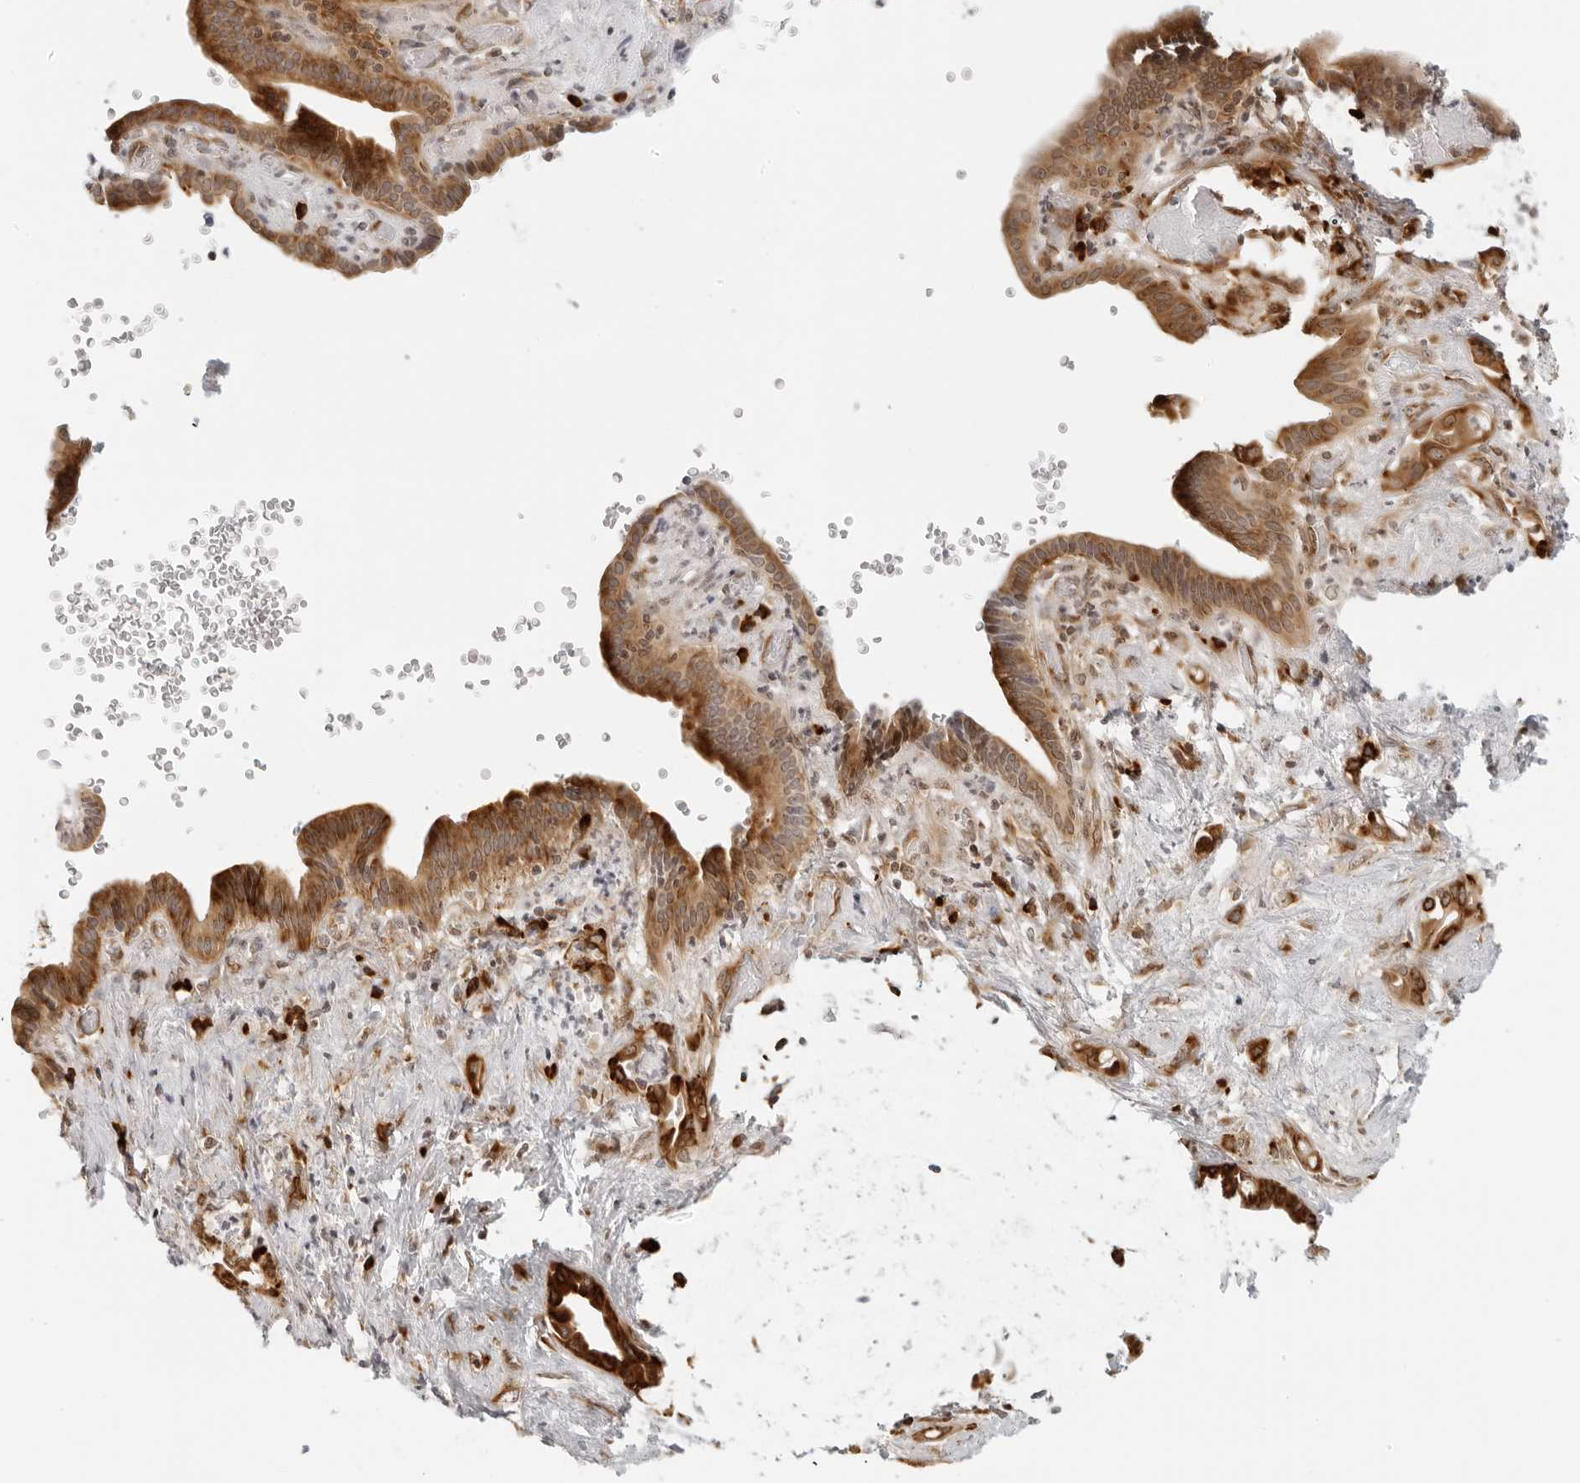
{"staining": {"intensity": "moderate", "quantity": ">75%", "location": "cytoplasmic/membranous"}, "tissue": "liver cancer", "cell_type": "Tumor cells", "image_type": "cancer", "snomed": [{"axis": "morphology", "description": "Cholangiocarcinoma"}, {"axis": "topography", "description": "Liver"}], "caption": "Liver cholangiocarcinoma tissue demonstrates moderate cytoplasmic/membranous positivity in approximately >75% of tumor cells, visualized by immunohistochemistry.", "gene": "EIF4G1", "patient": {"sex": "female", "age": 68}}